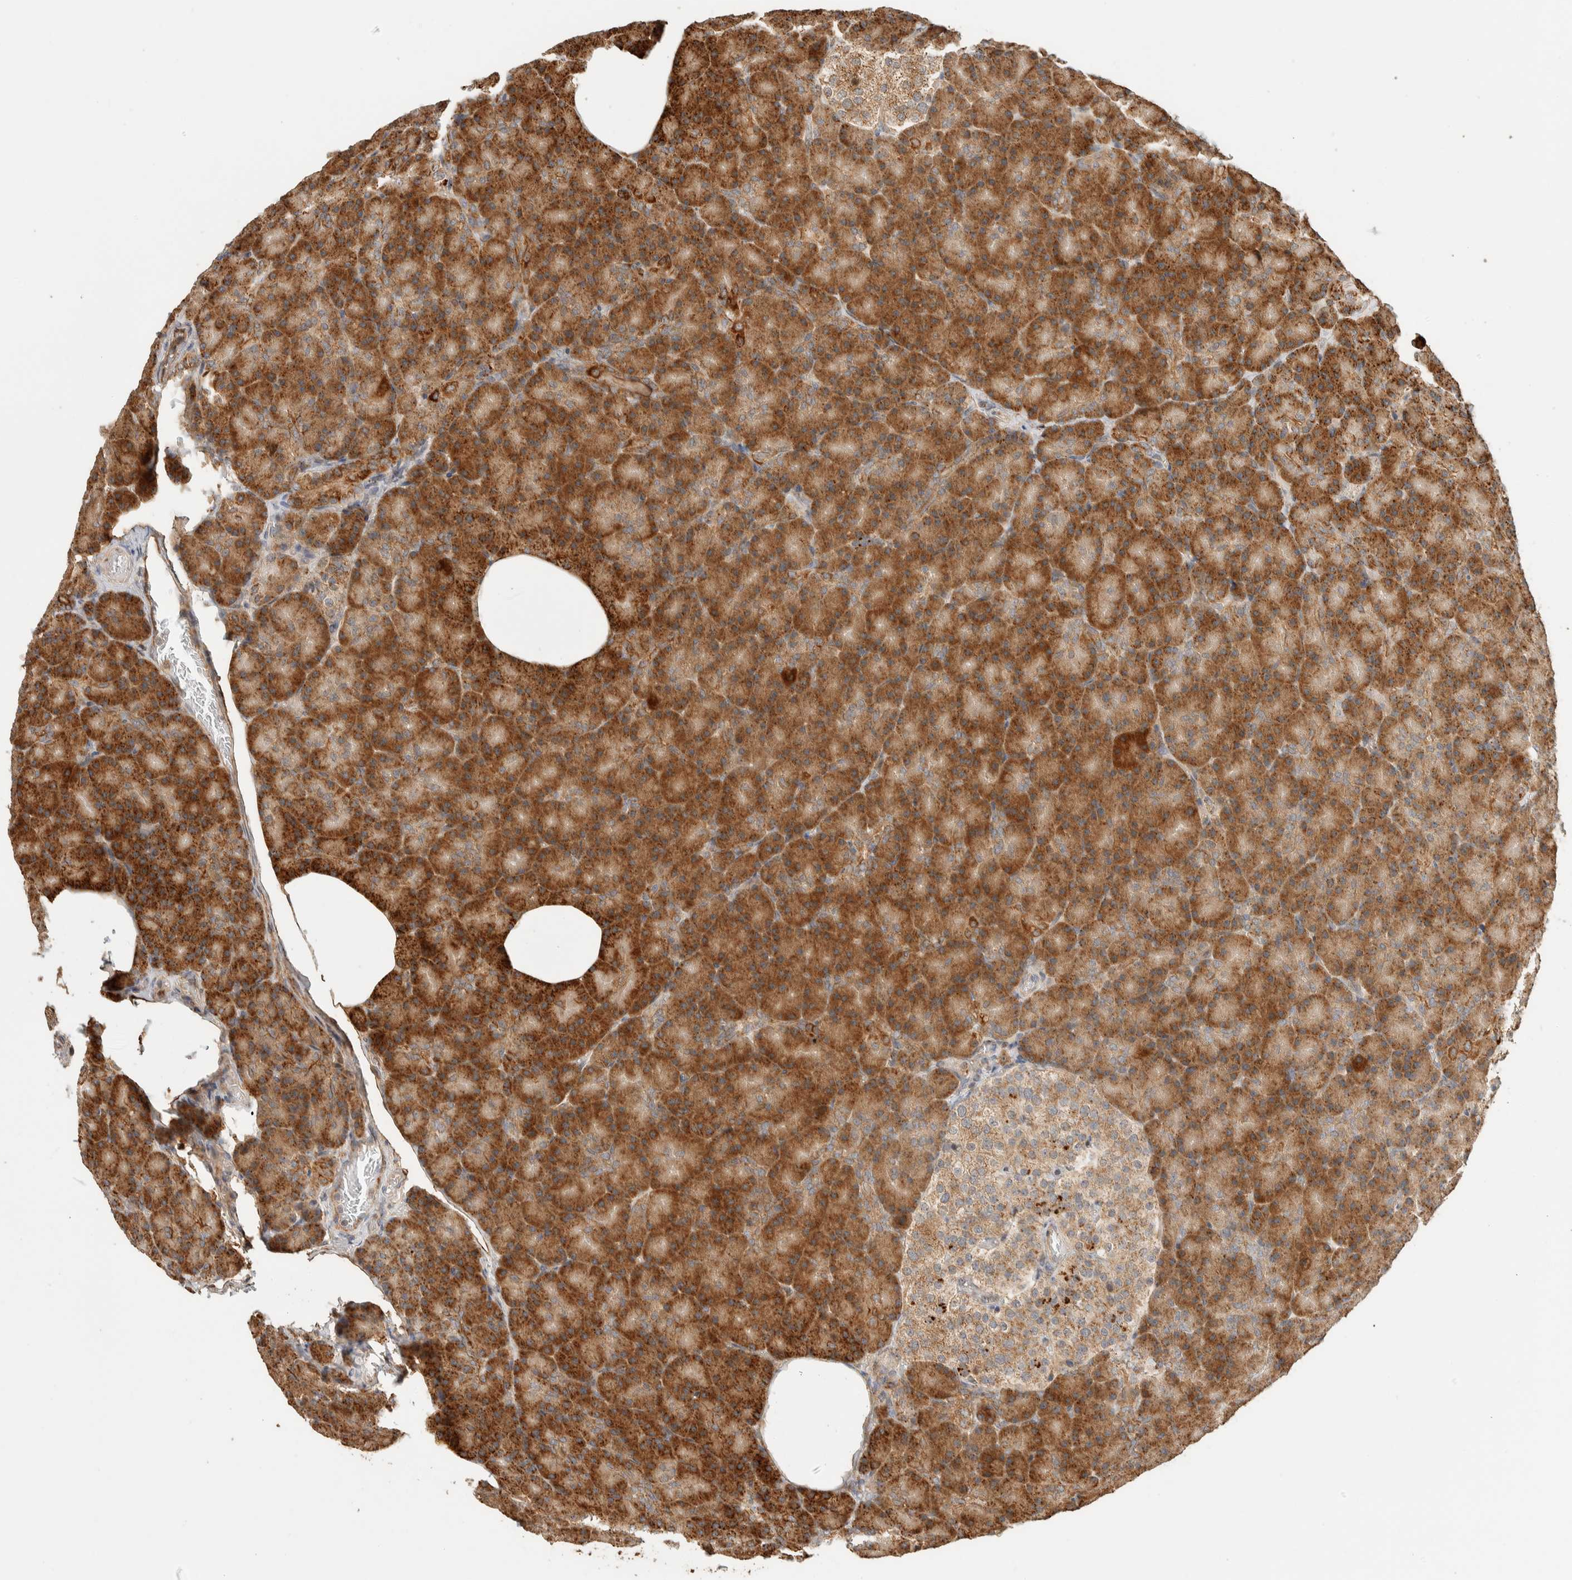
{"staining": {"intensity": "strong", "quantity": ">75%", "location": "cytoplasmic/membranous"}, "tissue": "pancreas", "cell_type": "Exocrine glandular cells", "image_type": "normal", "snomed": [{"axis": "morphology", "description": "Normal tissue, NOS"}, {"axis": "topography", "description": "Pancreas"}], "caption": "High-magnification brightfield microscopy of unremarkable pancreas stained with DAB (3,3'-diaminobenzidine) (brown) and counterstained with hematoxylin (blue). exocrine glandular cells exhibit strong cytoplasmic/membranous staining is identified in about>75% of cells.", "gene": "KIF9", "patient": {"sex": "female", "age": 43}}